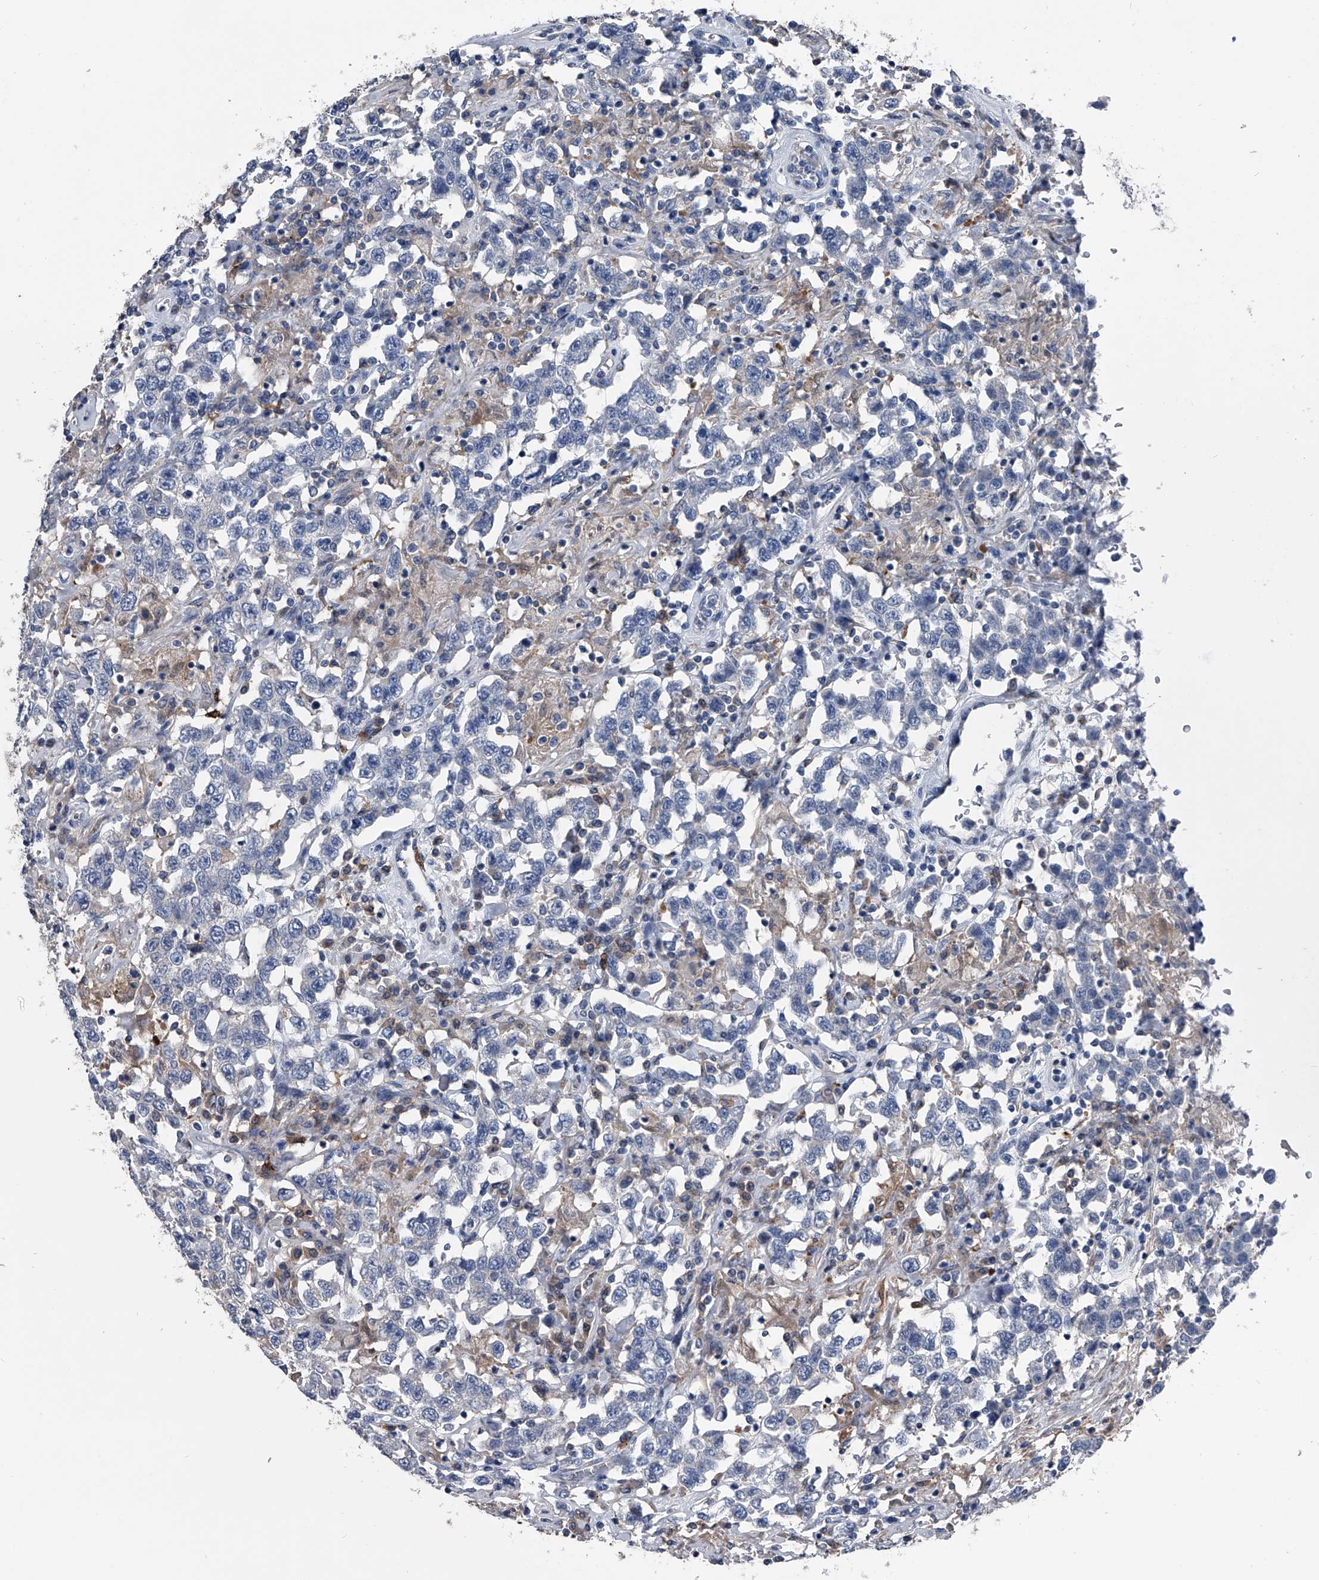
{"staining": {"intensity": "negative", "quantity": "none", "location": "none"}, "tissue": "testis cancer", "cell_type": "Tumor cells", "image_type": "cancer", "snomed": [{"axis": "morphology", "description": "Seminoma, NOS"}, {"axis": "topography", "description": "Testis"}], "caption": "Protein analysis of testis cancer exhibits no significant staining in tumor cells. (Immunohistochemistry (ihc), brightfield microscopy, high magnification).", "gene": "KIF13A", "patient": {"sex": "male", "age": 41}}